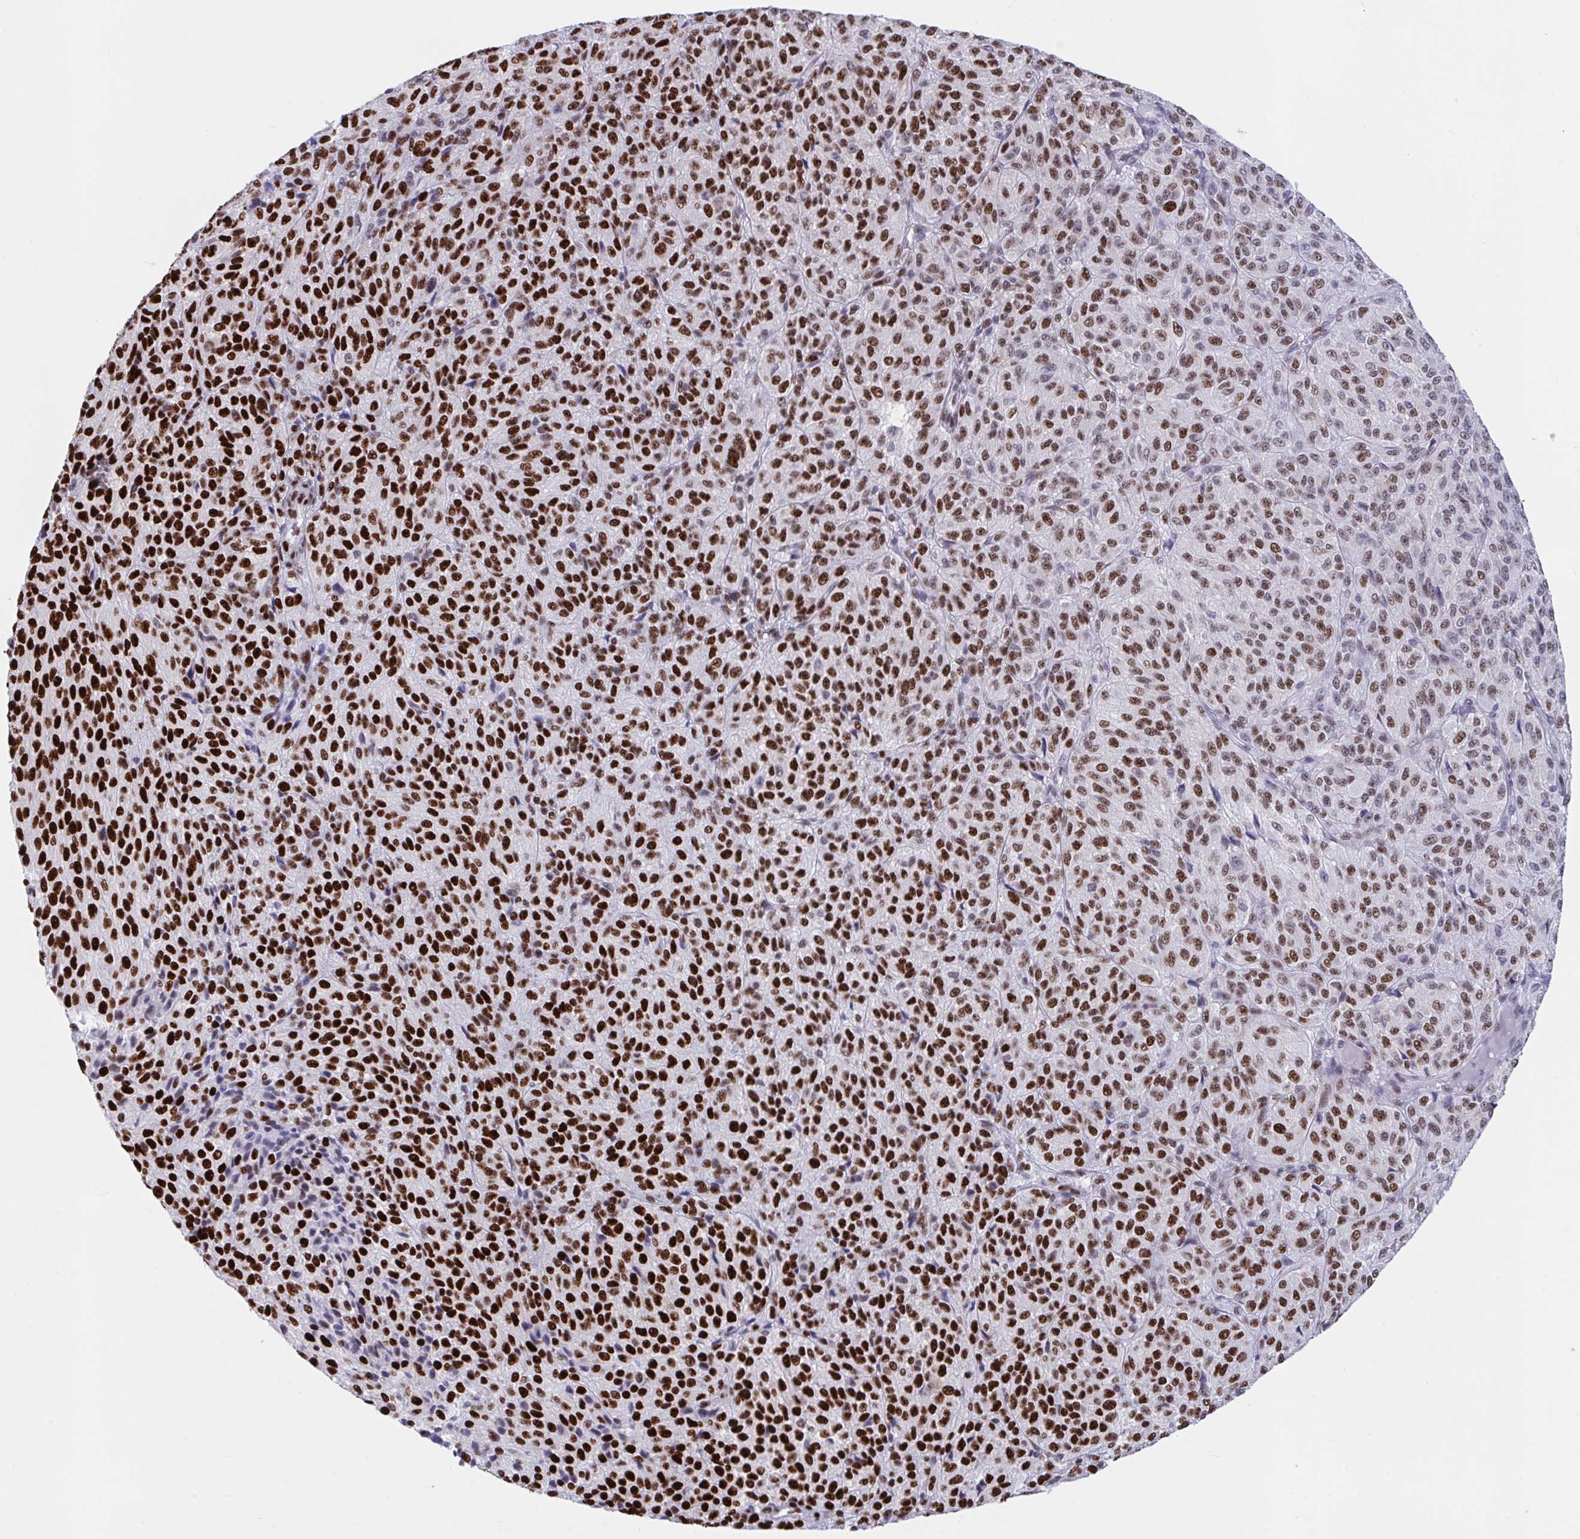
{"staining": {"intensity": "strong", "quantity": ">75%", "location": "nuclear"}, "tissue": "melanoma", "cell_type": "Tumor cells", "image_type": "cancer", "snomed": [{"axis": "morphology", "description": "Malignant melanoma, Metastatic site"}, {"axis": "topography", "description": "Brain"}], "caption": "Brown immunohistochemical staining in human melanoma demonstrates strong nuclear expression in approximately >75% of tumor cells. The staining was performed using DAB (3,3'-diaminobenzidine) to visualize the protein expression in brown, while the nuclei were stained in blue with hematoxylin (Magnification: 20x).", "gene": "IKZF2", "patient": {"sex": "female", "age": 56}}